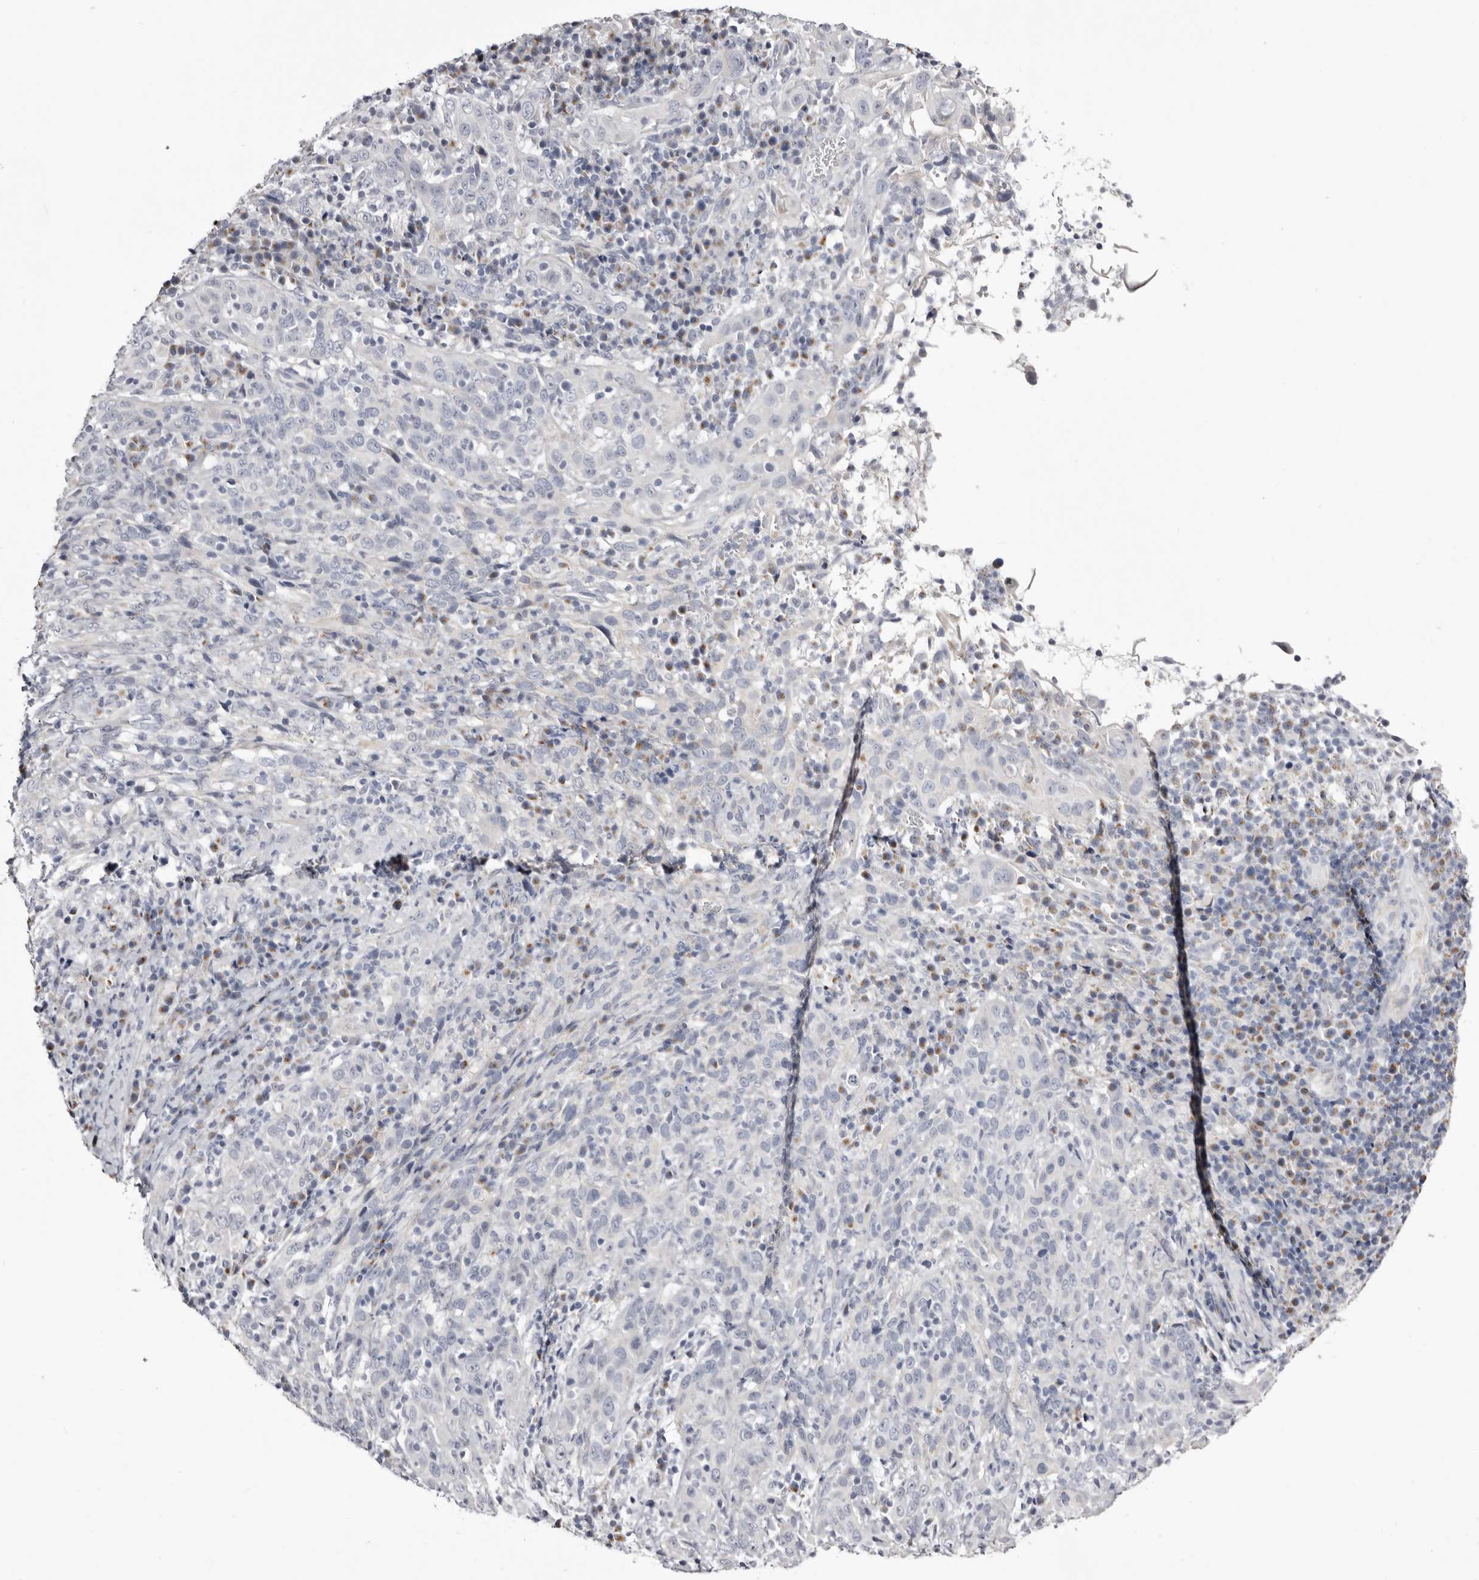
{"staining": {"intensity": "negative", "quantity": "none", "location": "none"}, "tissue": "cervical cancer", "cell_type": "Tumor cells", "image_type": "cancer", "snomed": [{"axis": "morphology", "description": "Squamous cell carcinoma, NOS"}, {"axis": "topography", "description": "Cervix"}], "caption": "Histopathology image shows no protein staining in tumor cells of squamous cell carcinoma (cervical) tissue.", "gene": "CASQ1", "patient": {"sex": "female", "age": 46}}